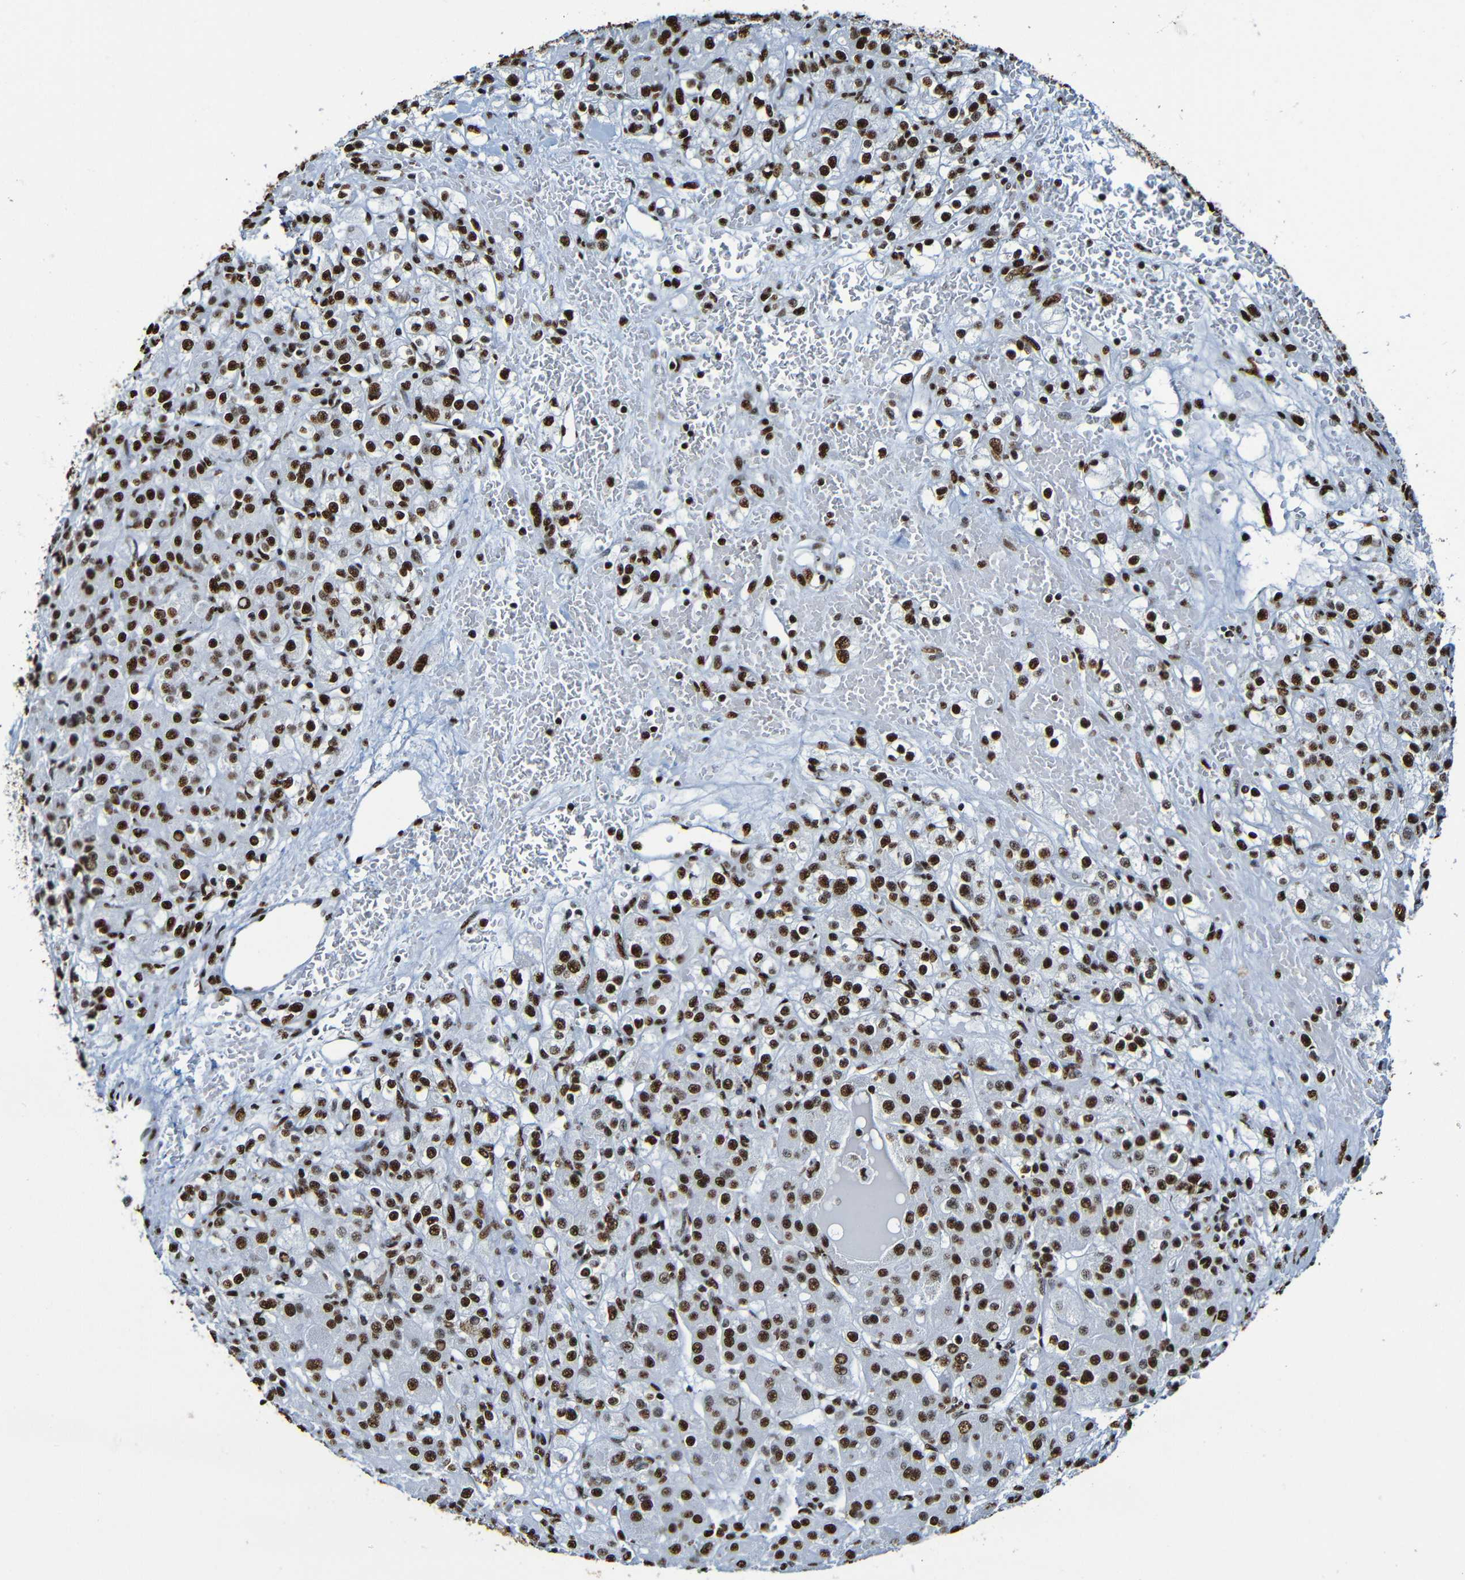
{"staining": {"intensity": "strong", "quantity": ">75%", "location": "nuclear"}, "tissue": "renal cancer", "cell_type": "Tumor cells", "image_type": "cancer", "snomed": [{"axis": "morphology", "description": "Normal tissue, NOS"}, {"axis": "morphology", "description": "Adenocarcinoma, NOS"}, {"axis": "topography", "description": "Kidney"}], "caption": "Immunohistochemical staining of renal cancer displays strong nuclear protein expression in about >75% of tumor cells. The protein of interest is shown in brown color, while the nuclei are stained blue.", "gene": "SRSF3", "patient": {"sex": "male", "age": 61}}